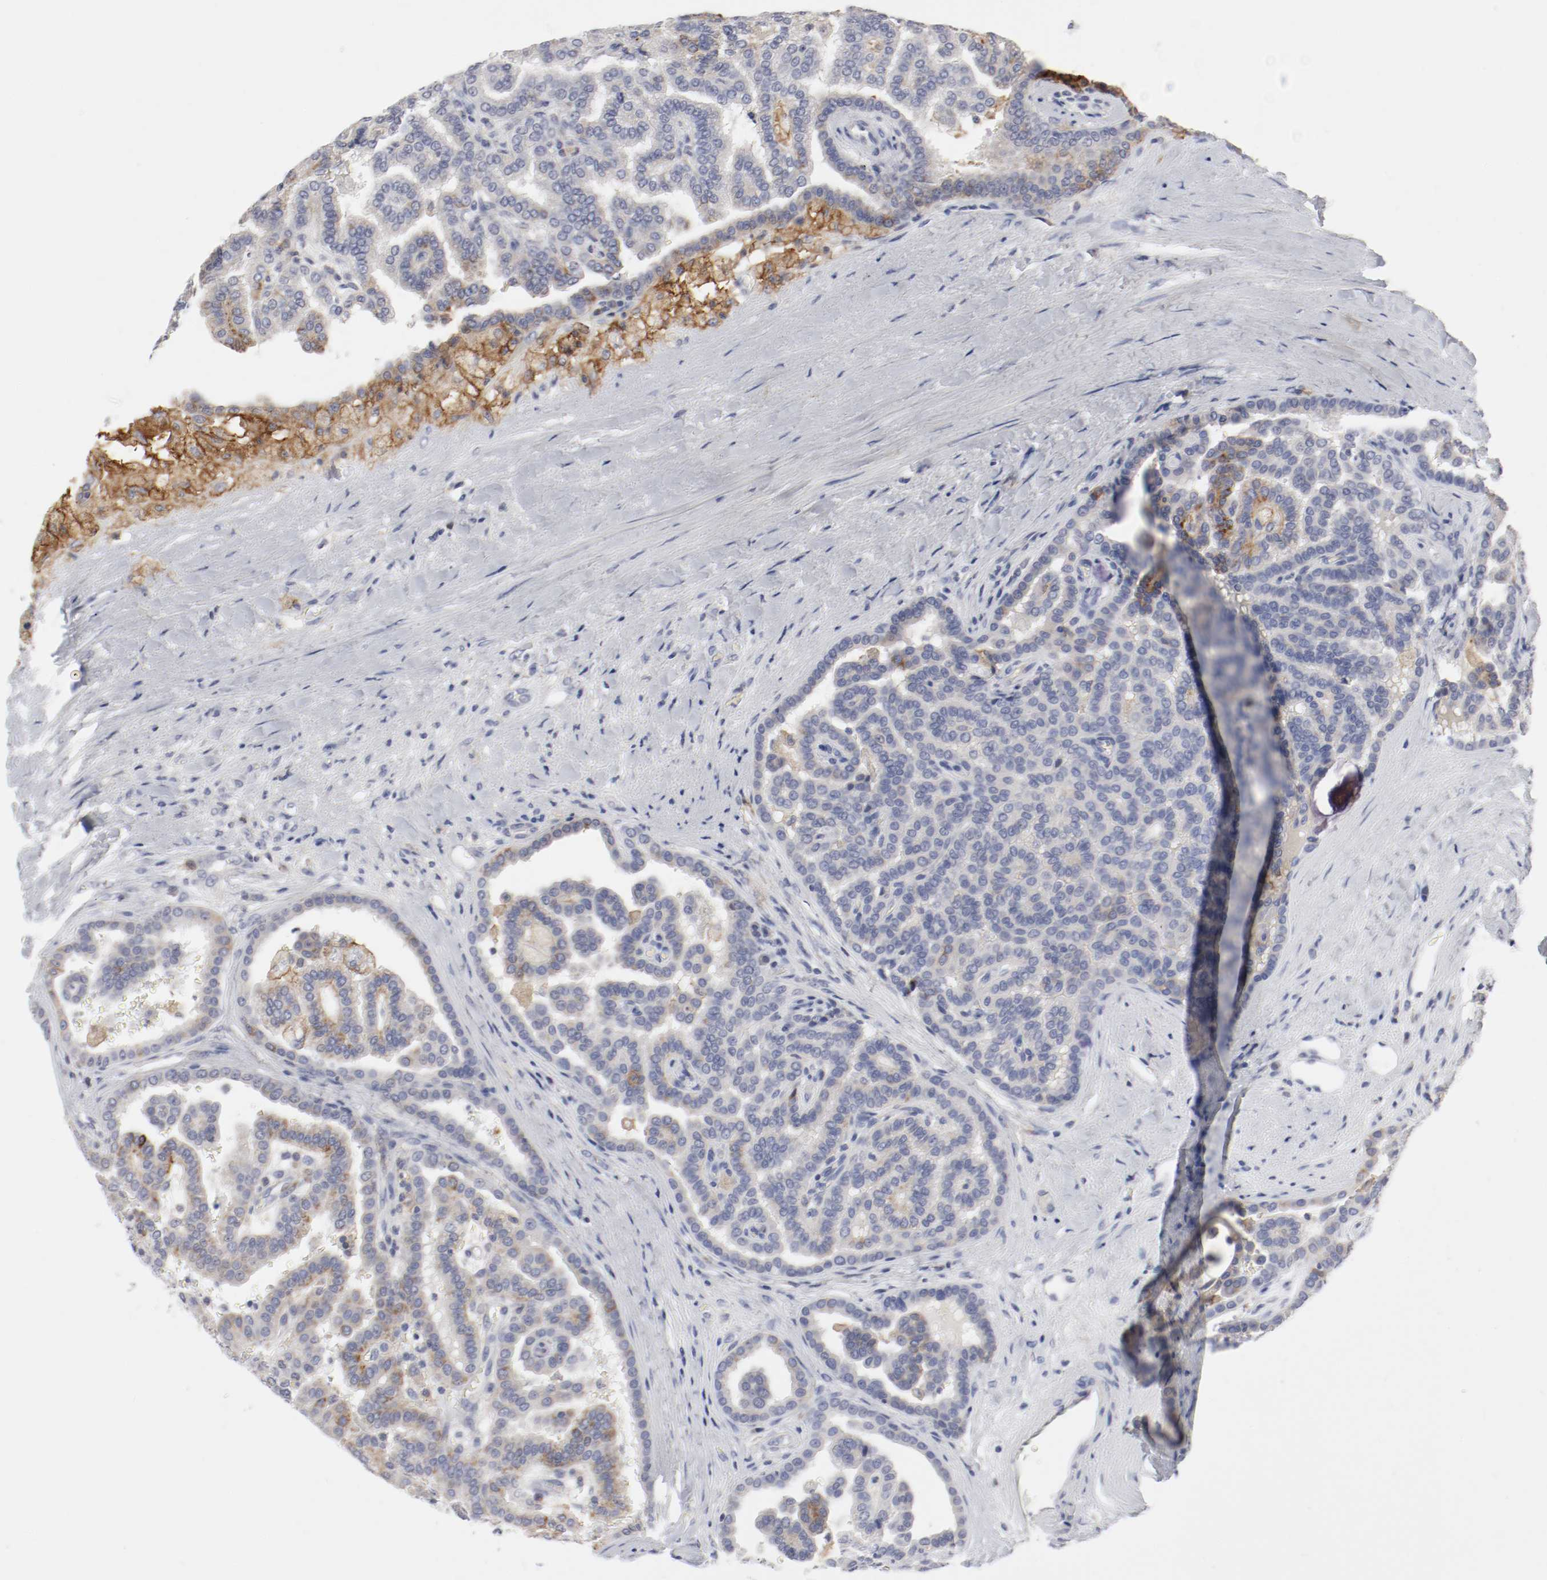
{"staining": {"intensity": "strong", "quantity": "25%-75%", "location": "cytoplasmic/membranous"}, "tissue": "renal cancer", "cell_type": "Tumor cells", "image_type": "cancer", "snomed": [{"axis": "morphology", "description": "Adenocarcinoma, NOS"}, {"axis": "topography", "description": "Kidney"}], "caption": "The immunohistochemical stain highlights strong cytoplasmic/membranous staining in tumor cells of adenocarcinoma (renal) tissue.", "gene": "ITGAX", "patient": {"sex": "male", "age": 61}}